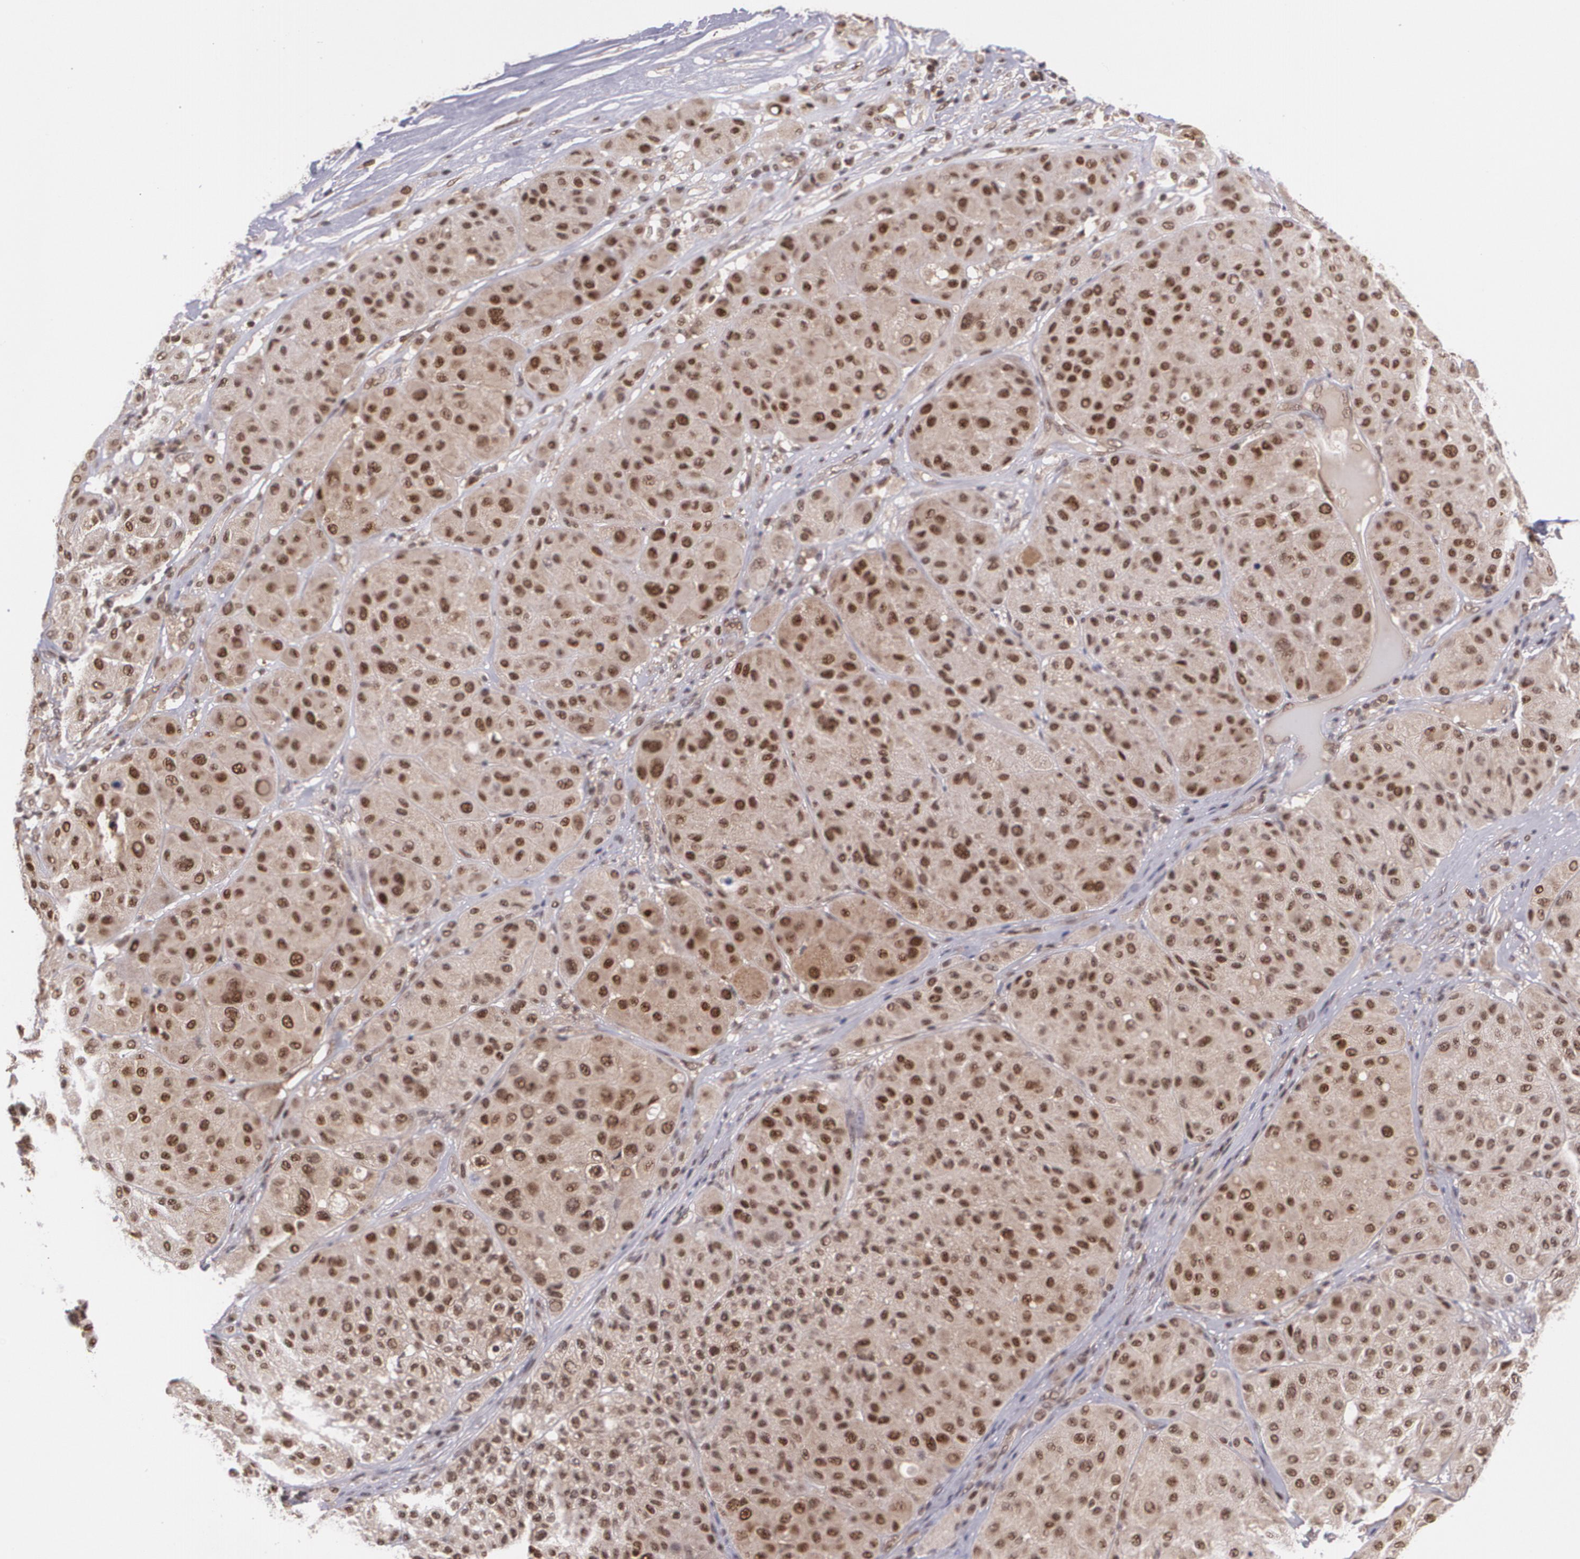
{"staining": {"intensity": "moderate", "quantity": ">75%", "location": "cytoplasmic/membranous,nuclear"}, "tissue": "melanoma", "cell_type": "Tumor cells", "image_type": "cancer", "snomed": [{"axis": "morphology", "description": "Normal tissue, NOS"}, {"axis": "morphology", "description": "Malignant melanoma, Metastatic site"}, {"axis": "topography", "description": "Skin"}], "caption": "A brown stain shows moderate cytoplasmic/membranous and nuclear staining of a protein in human malignant melanoma (metastatic site) tumor cells.", "gene": "CUL2", "patient": {"sex": "male", "age": 41}}